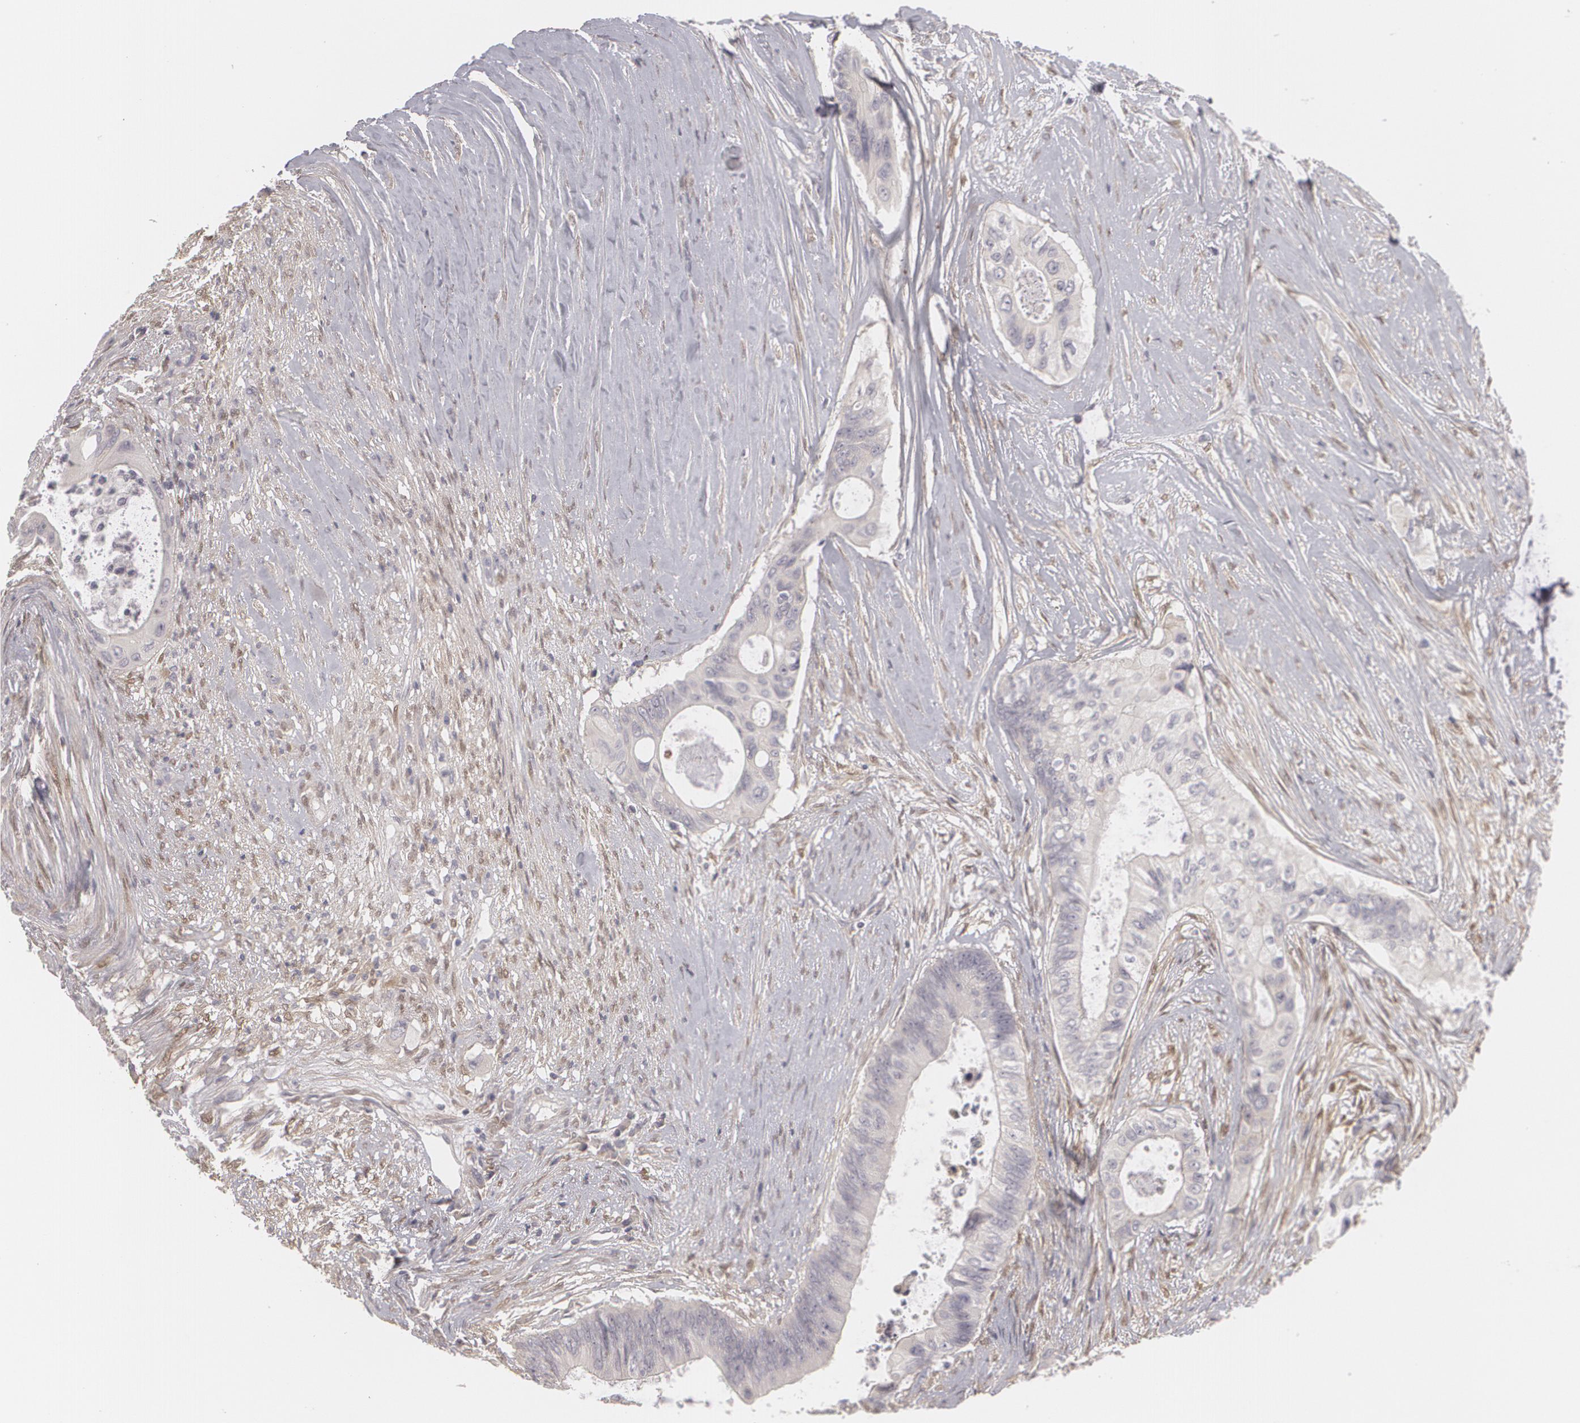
{"staining": {"intensity": "negative", "quantity": "none", "location": "none"}, "tissue": "colorectal cancer", "cell_type": "Tumor cells", "image_type": "cancer", "snomed": [{"axis": "morphology", "description": "Adenocarcinoma, NOS"}, {"axis": "topography", "description": "Colon"}], "caption": "Human colorectal cancer stained for a protein using immunohistochemistry (IHC) exhibits no expression in tumor cells.", "gene": "EFS", "patient": {"sex": "male", "age": 65}}